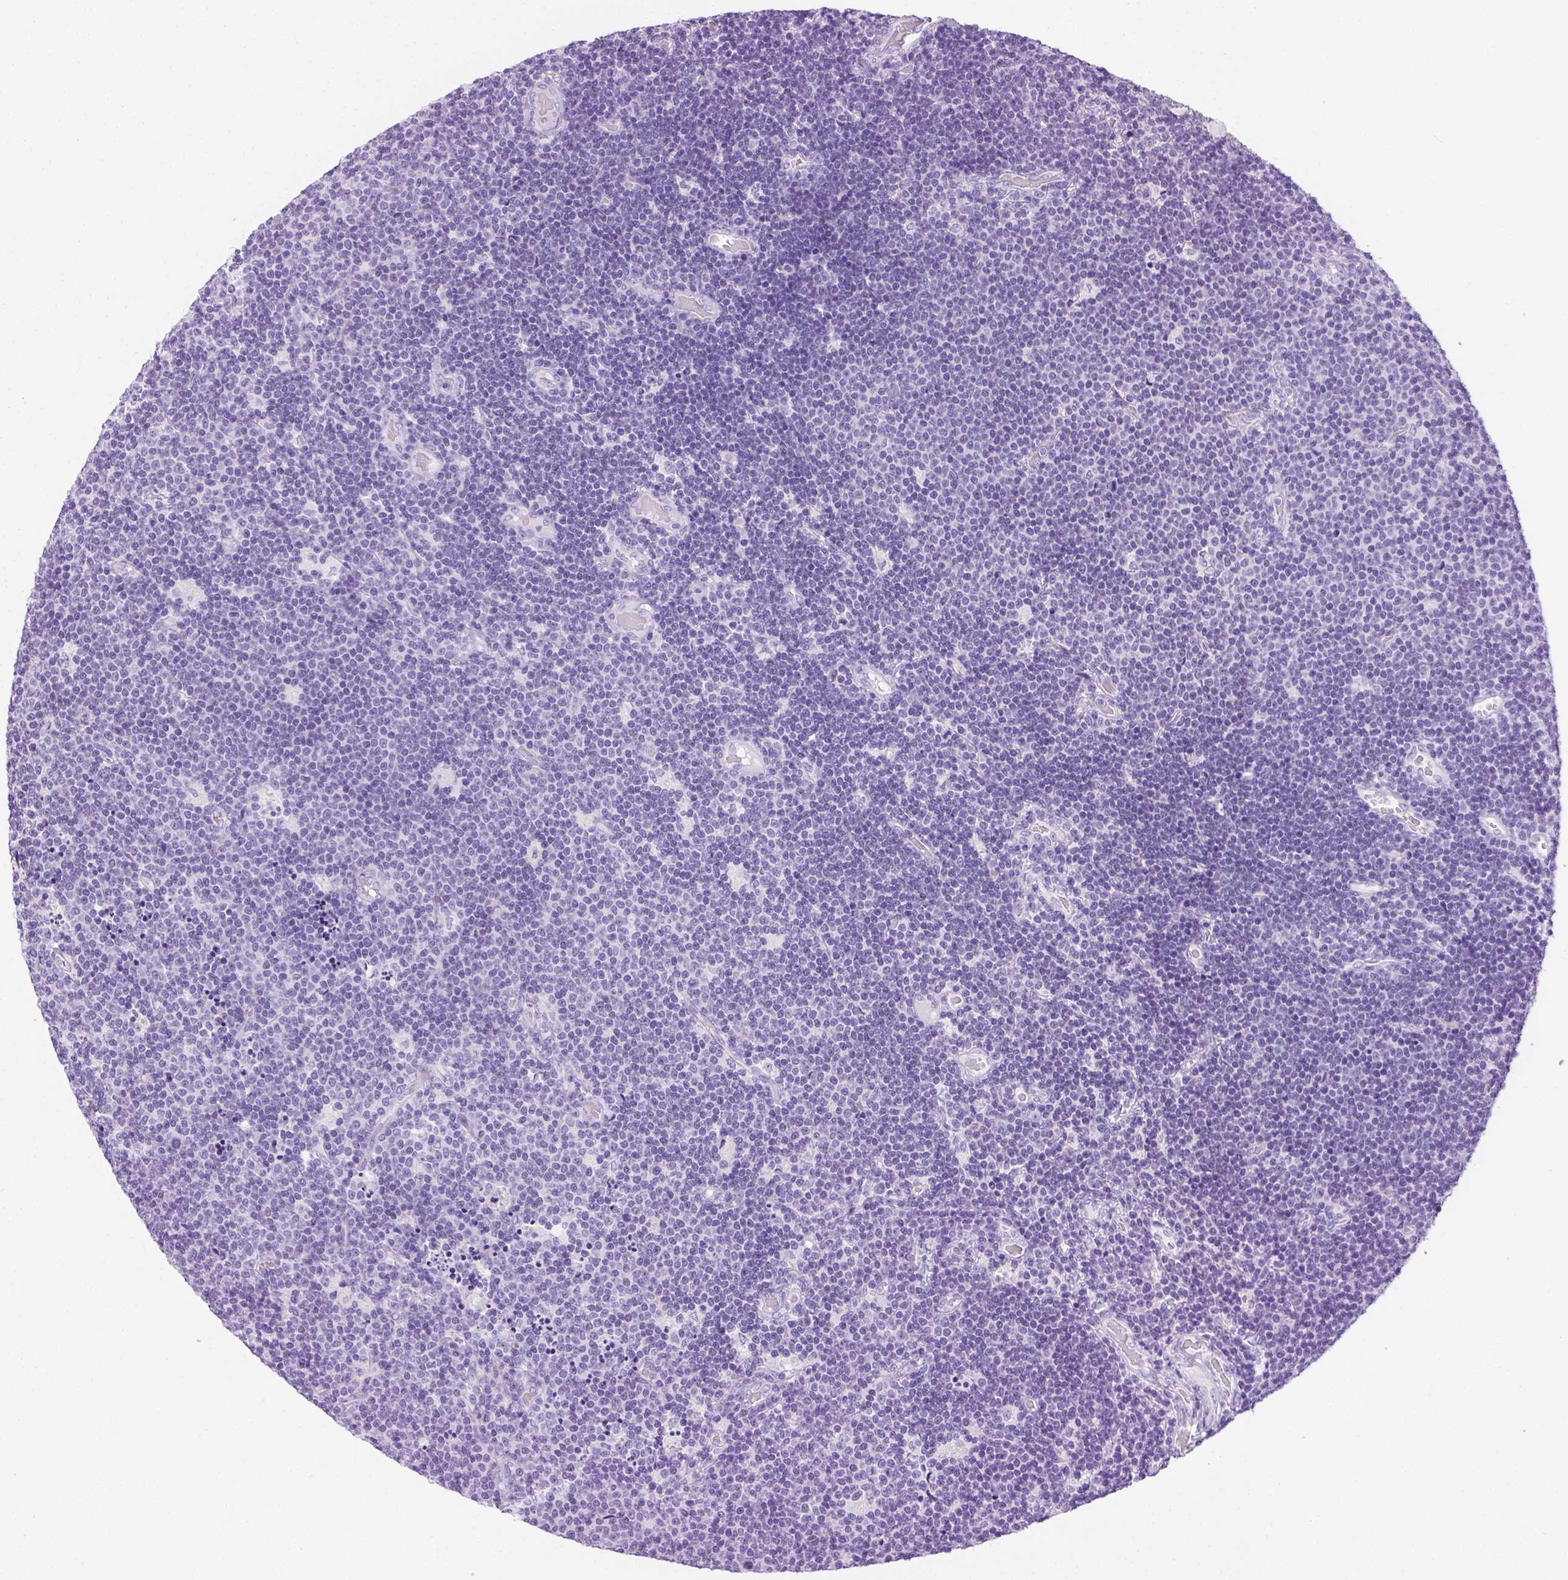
{"staining": {"intensity": "negative", "quantity": "none", "location": "none"}, "tissue": "lymphoma", "cell_type": "Tumor cells", "image_type": "cancer", "snomed": [{"axis": "morphology", "description": "Malignant lymphoma, non-Hodgkin's type, Low grade"}, {"axis": "topography", "description": "Brain"}], "caption": "Immunohistochemistry of human malignant lymphoma, non-Hodgkin's type (low-grade) demonstrates no staining in tumor cells.", "gene": "TMEM38A", "patient": {"sex": "female", "age": 66}}